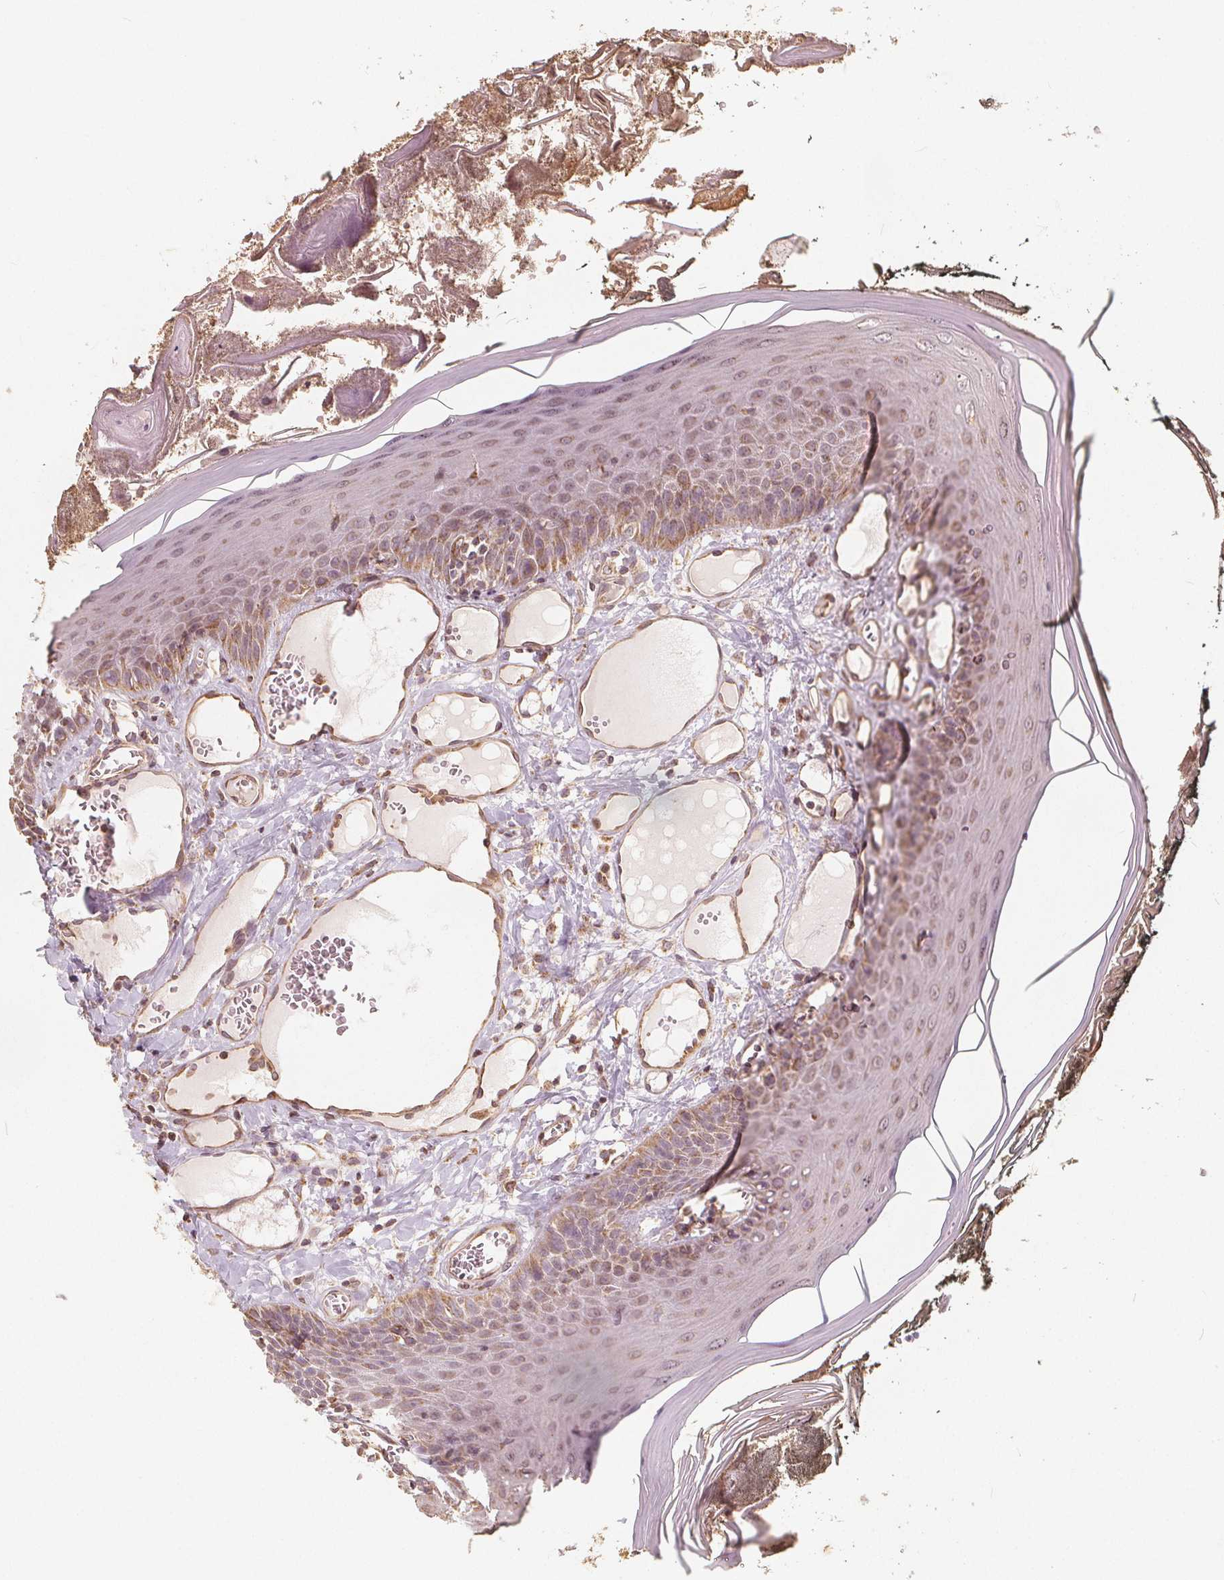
{"staining": {"intensity": "moderate", "quantity": "25%-75%", "location": "cytoplasmic/membranous"}, "tissue": "oral mucosa", "cell_type": "Squamous epithelial cells", "image_type": "normal", "snomed": [{"axis": "morphology", "description": "Normal tissue, NOS"}, {"axis": "topography", "description": "Oral tissue"}], "caption": "About 25%-75% of squamous epithelial cells in benign oral mucosa reveal moderate cytoplasmic/membranous protein expression as visualized by brown immunohistochemical staining.", "gene": "PEX26", "patient": {"sex": "male", "age": 9}}